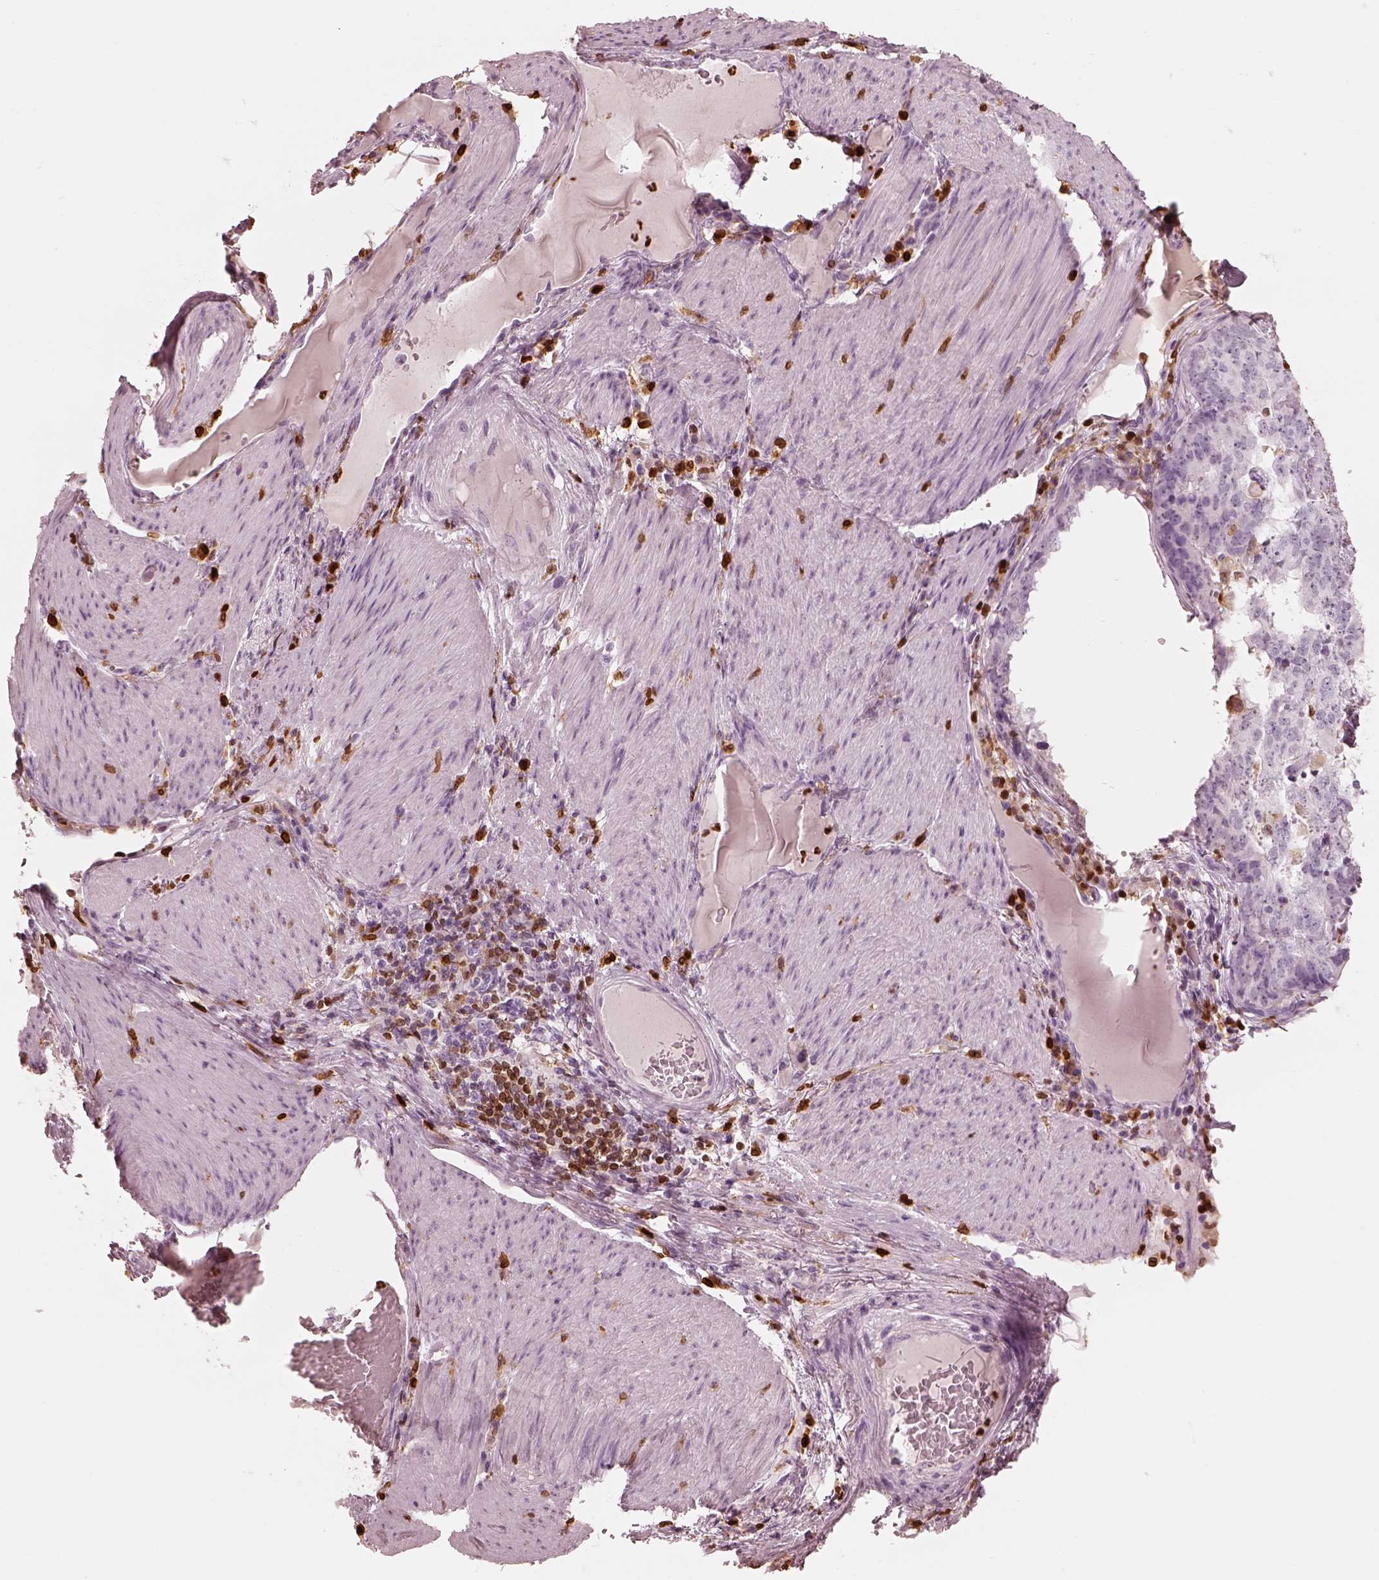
{"staining": {"intensity": "negative", "quantity": "none", "location": "none"}, "tissue": "stomach cancer", "cell_type": "Tumor cells", "image_type": "cancer", "snomed": [{"axis": "morphology", "description": "Adenocarcinoma, NOS"}, {"axis": "topography", "description": "Stomach"}], "caption": "Immunohistochemical staining of stomach cancer (adenocarcinoma) shows no significant positivity in tumor cells. (Brightfield microscopy of DAB (3,3'-diaminobenzidine) immunohistochemistry at high magnification).", "gene": "ALOX5", "patient": {"sex": "male", "age": 69}}